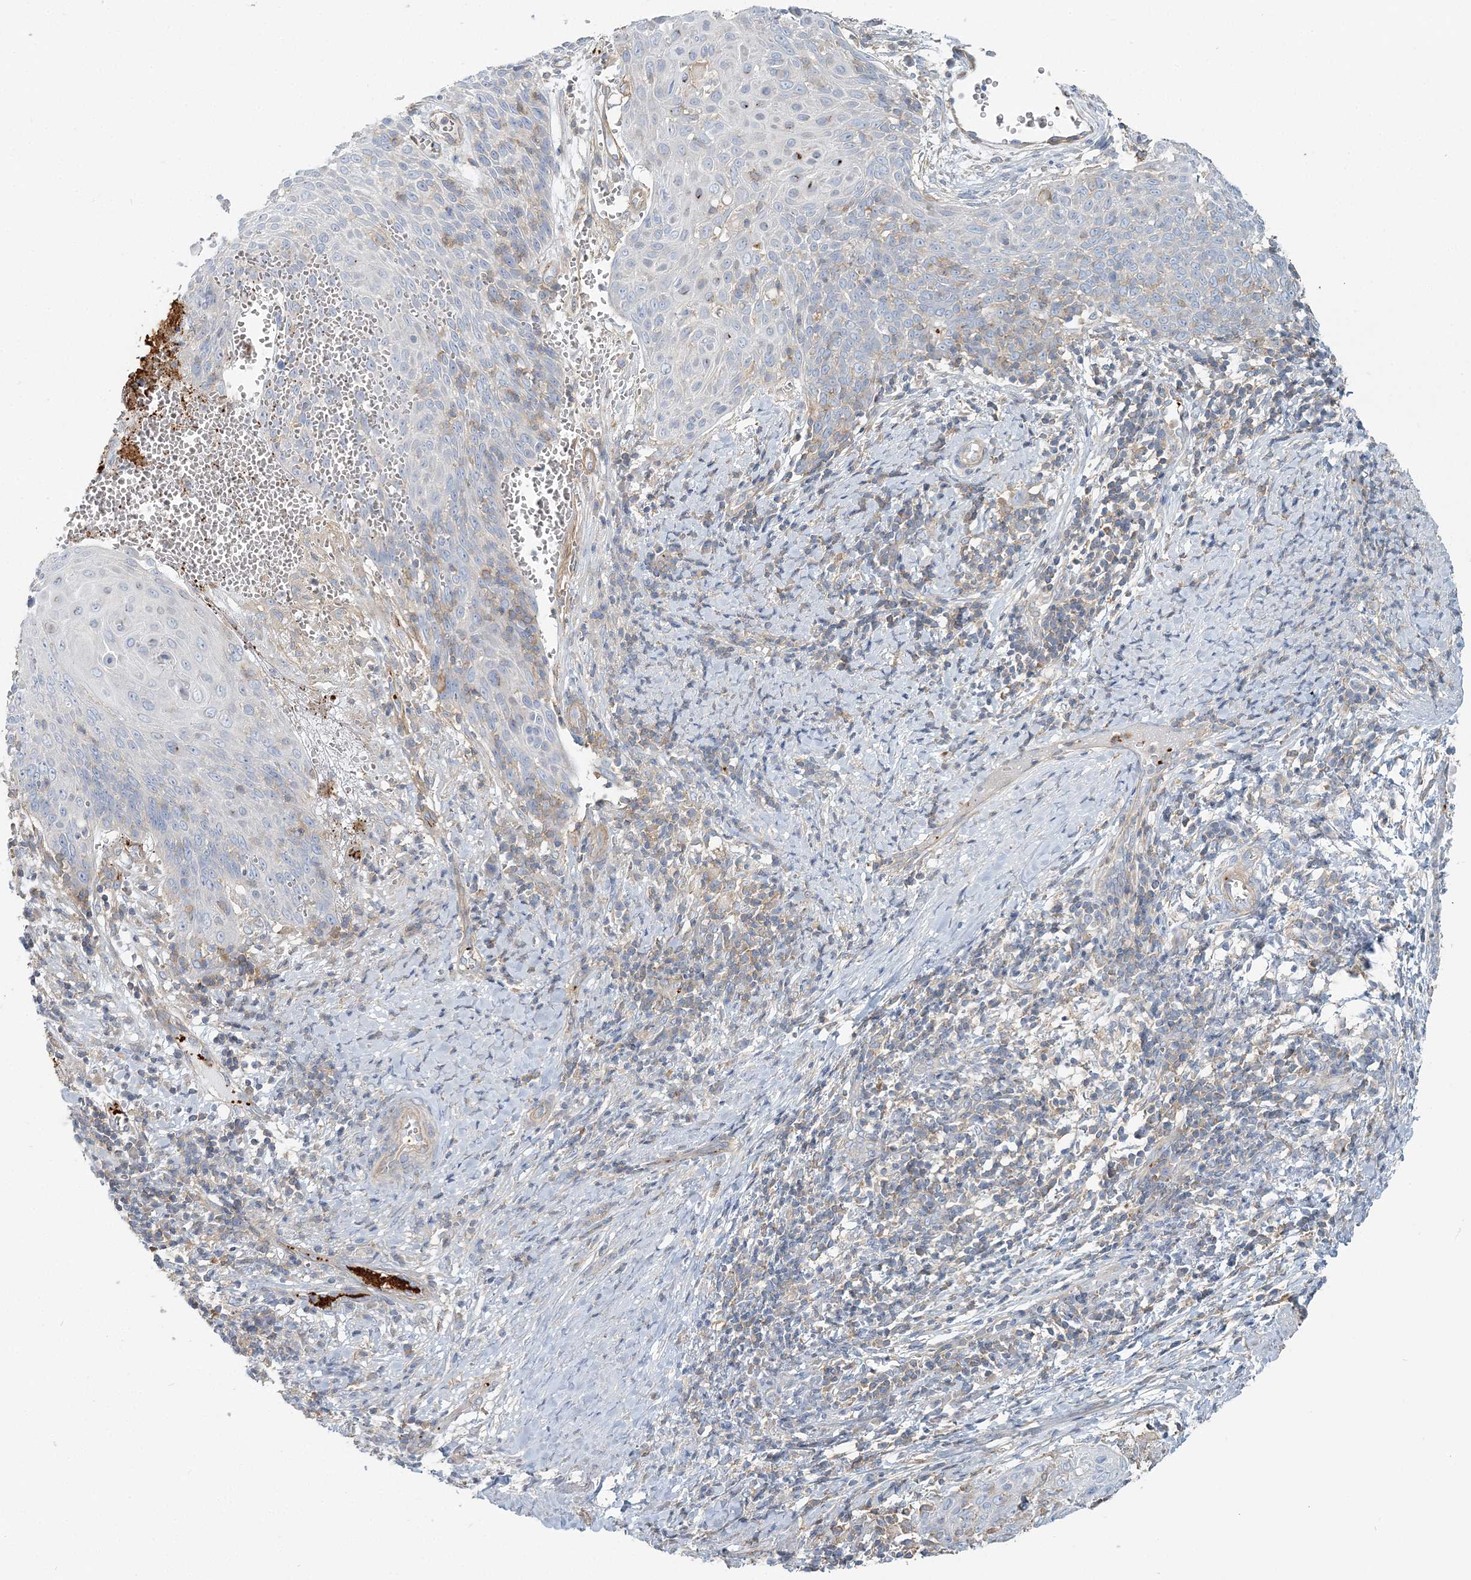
{"staining": {"intensity": "negative", "quantity": "none", "location": "none"}, "tissue": "cervical cancer", "cell_type": "Tumor cells", "image_type": "cancer", "snomed": [{"axis": "morphology", "description": "Squamous cell carcinoma, NOS"}, {"axis": "topography", "description": "Cervix"}], "caption": "A histopathology image of human cervical cancer is negative for staining in tumor cells.", "gene": "CUEDC2", "patient": {"sex": "female", "age": 39}}